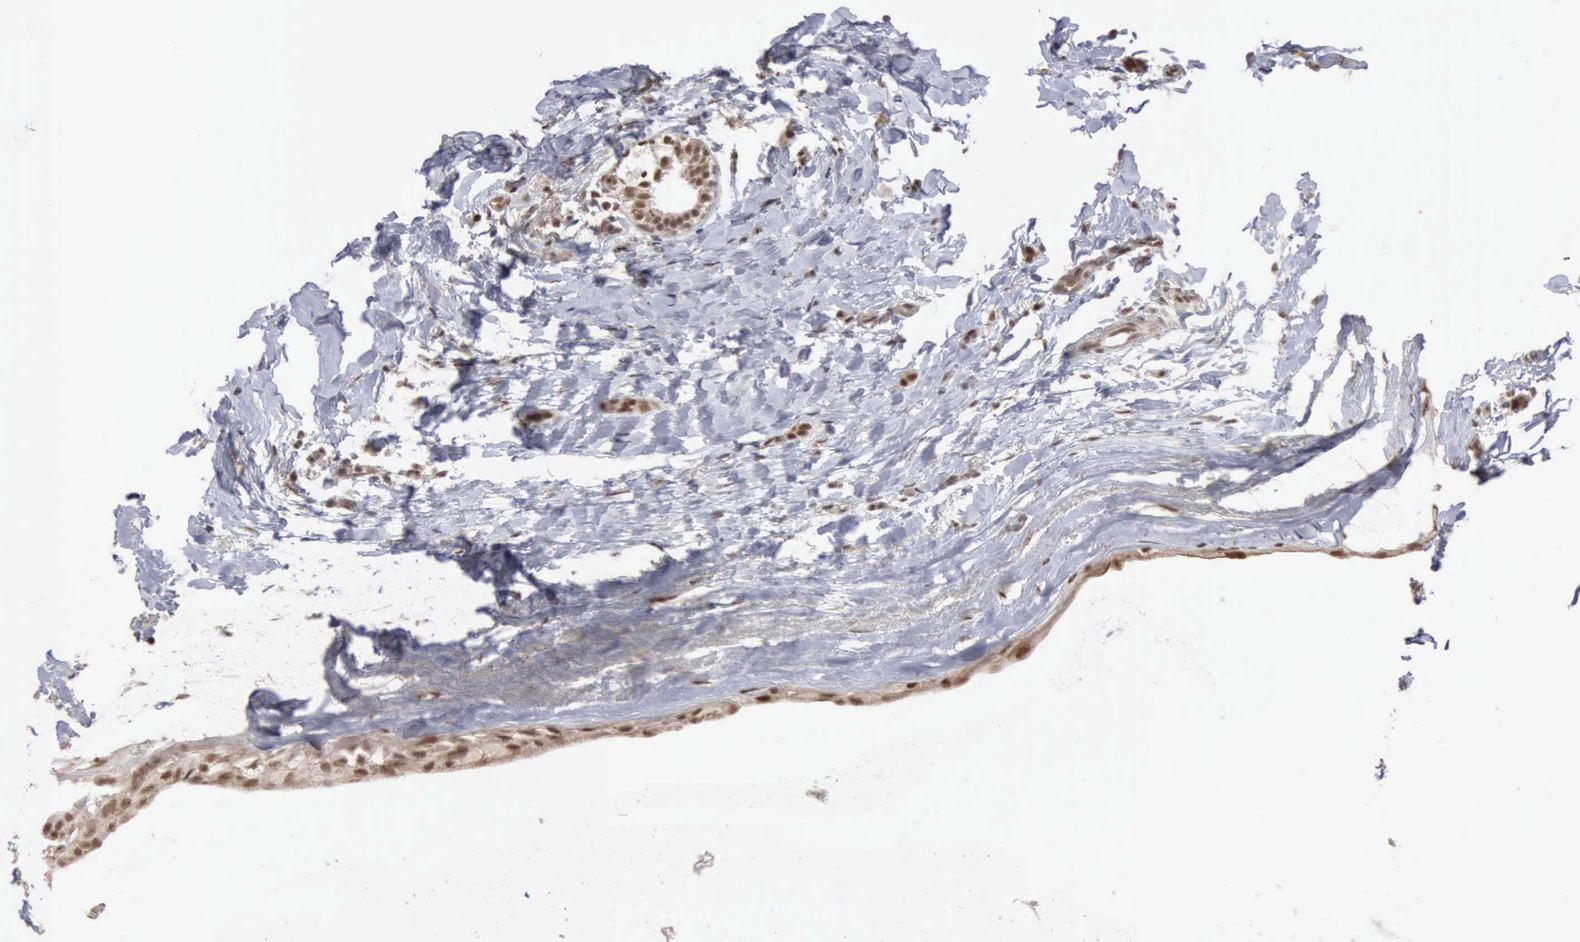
{"staining": {"intensity": "strong", "quantity": ">75%", "location": "nuclear"}, "tissue": "breast cancer", "cell_type": "Tumor cells", "image_type": "cancer", "snomed": [{"axis": "morphology", "description": "Duct carcinoma"}, {"axis": "topography", "description": "Breast"}], "caption": "Breast invasive ductal carcinoma was stained to show a protein in brown. There is high levels of strong nuclear expression in approximately >75% of tumor cells. (Stains: DAB in brown, nuclei in blue, Microscopy: brightfield microscopy at high magnification).", "gene": "CDKN2A", "patient": {"sex": "female", "age": 54}}